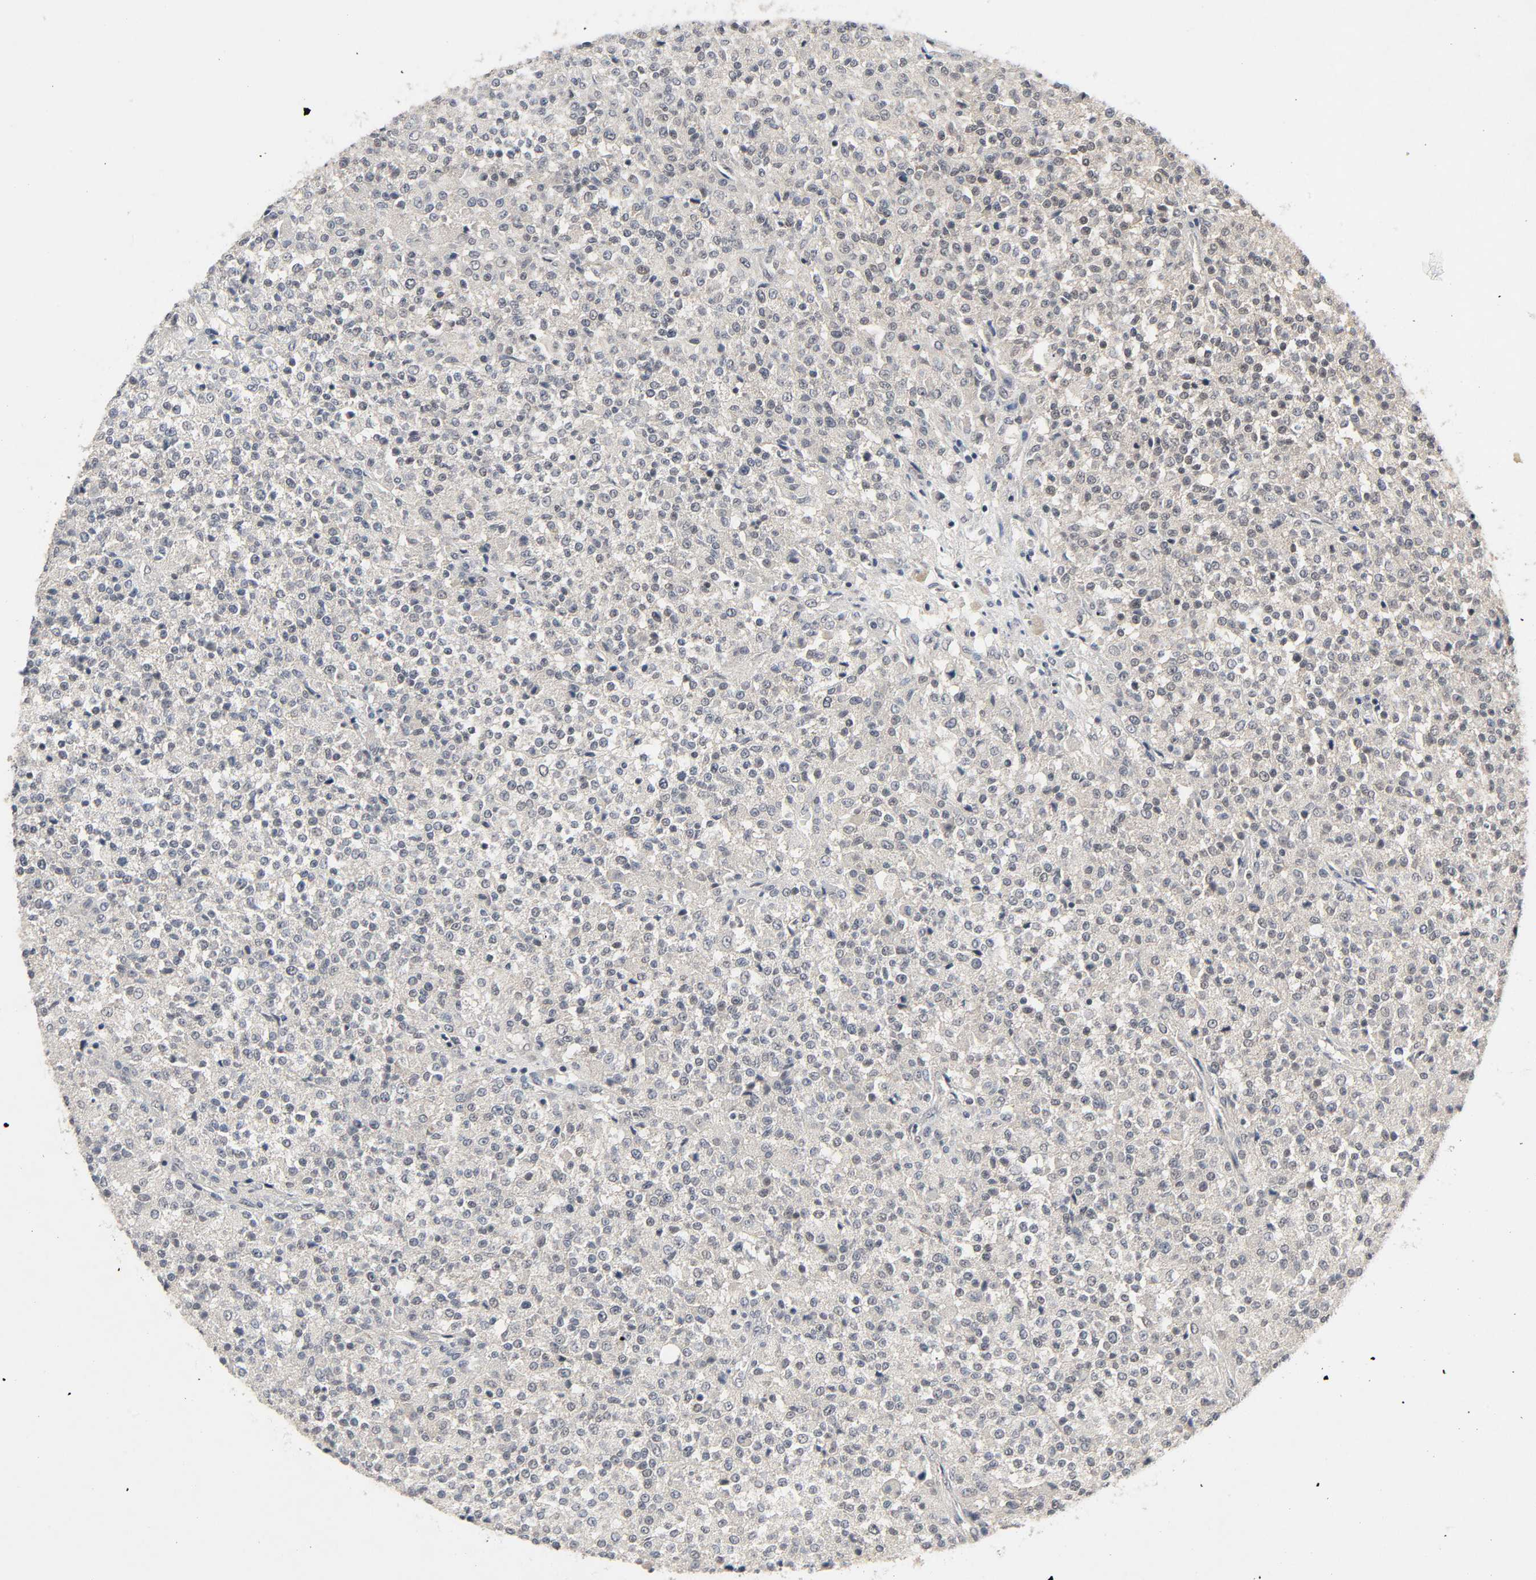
{"staining": {"intensity": "moderate", "quantity": "<25%", "location": "nuclear"}, "tissue": "testis cancer", "cell_type": "Tumor cells", "image_type": "cancer", "snomed": [{"axis": "morphology", "description": "Seminoma, NOS"}, {"axis": "topography", "description": "Testis"}], "caption": "This is a histology image of immunohistochemistry (IHC) staining of testis cancer (seminoma), which shows moderate positivity in the nuclear of tumor cells.", "gene": "MAPKAPK5", "patient": {"sex": "male", "age": 59}}